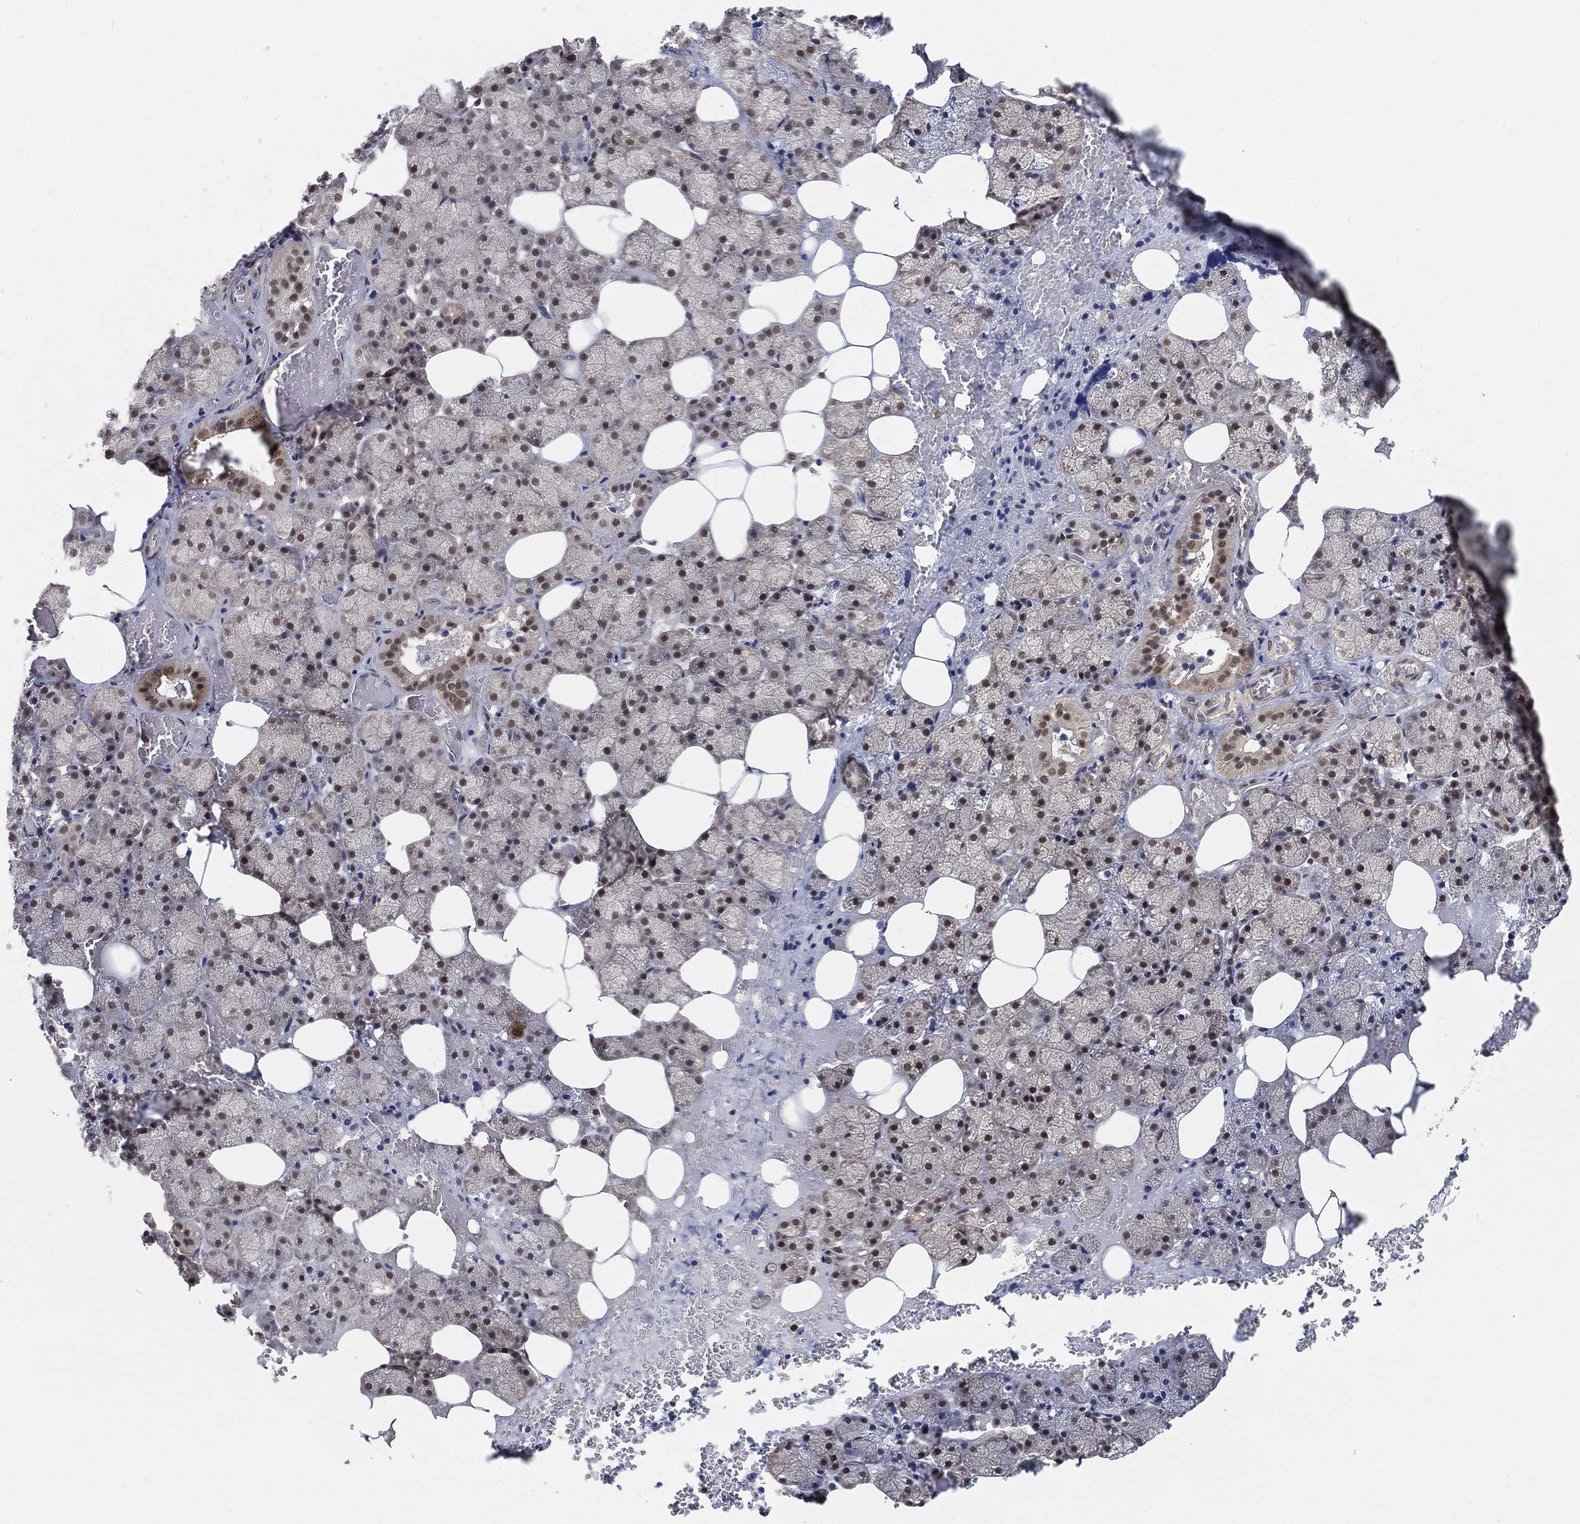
{"staining": {"intensity": "moderate", "quantity": "<25%", "location": "nuclear"}, "tissue": "salivary gland", "cell_type": "Glandular cells", "image_type": "normal", "snomed": [{"axis": "morphology", "description": "Normal tissue, NOS"}, {"axis": "topography", "description": "Salivary gland"}], "caption": "A brown stain highlights moderate nuclear staining of a protein in glandular cells of normal salivary gland.", "gene": "RSRC2", "patient": {"sex": "male", "age": 38}}